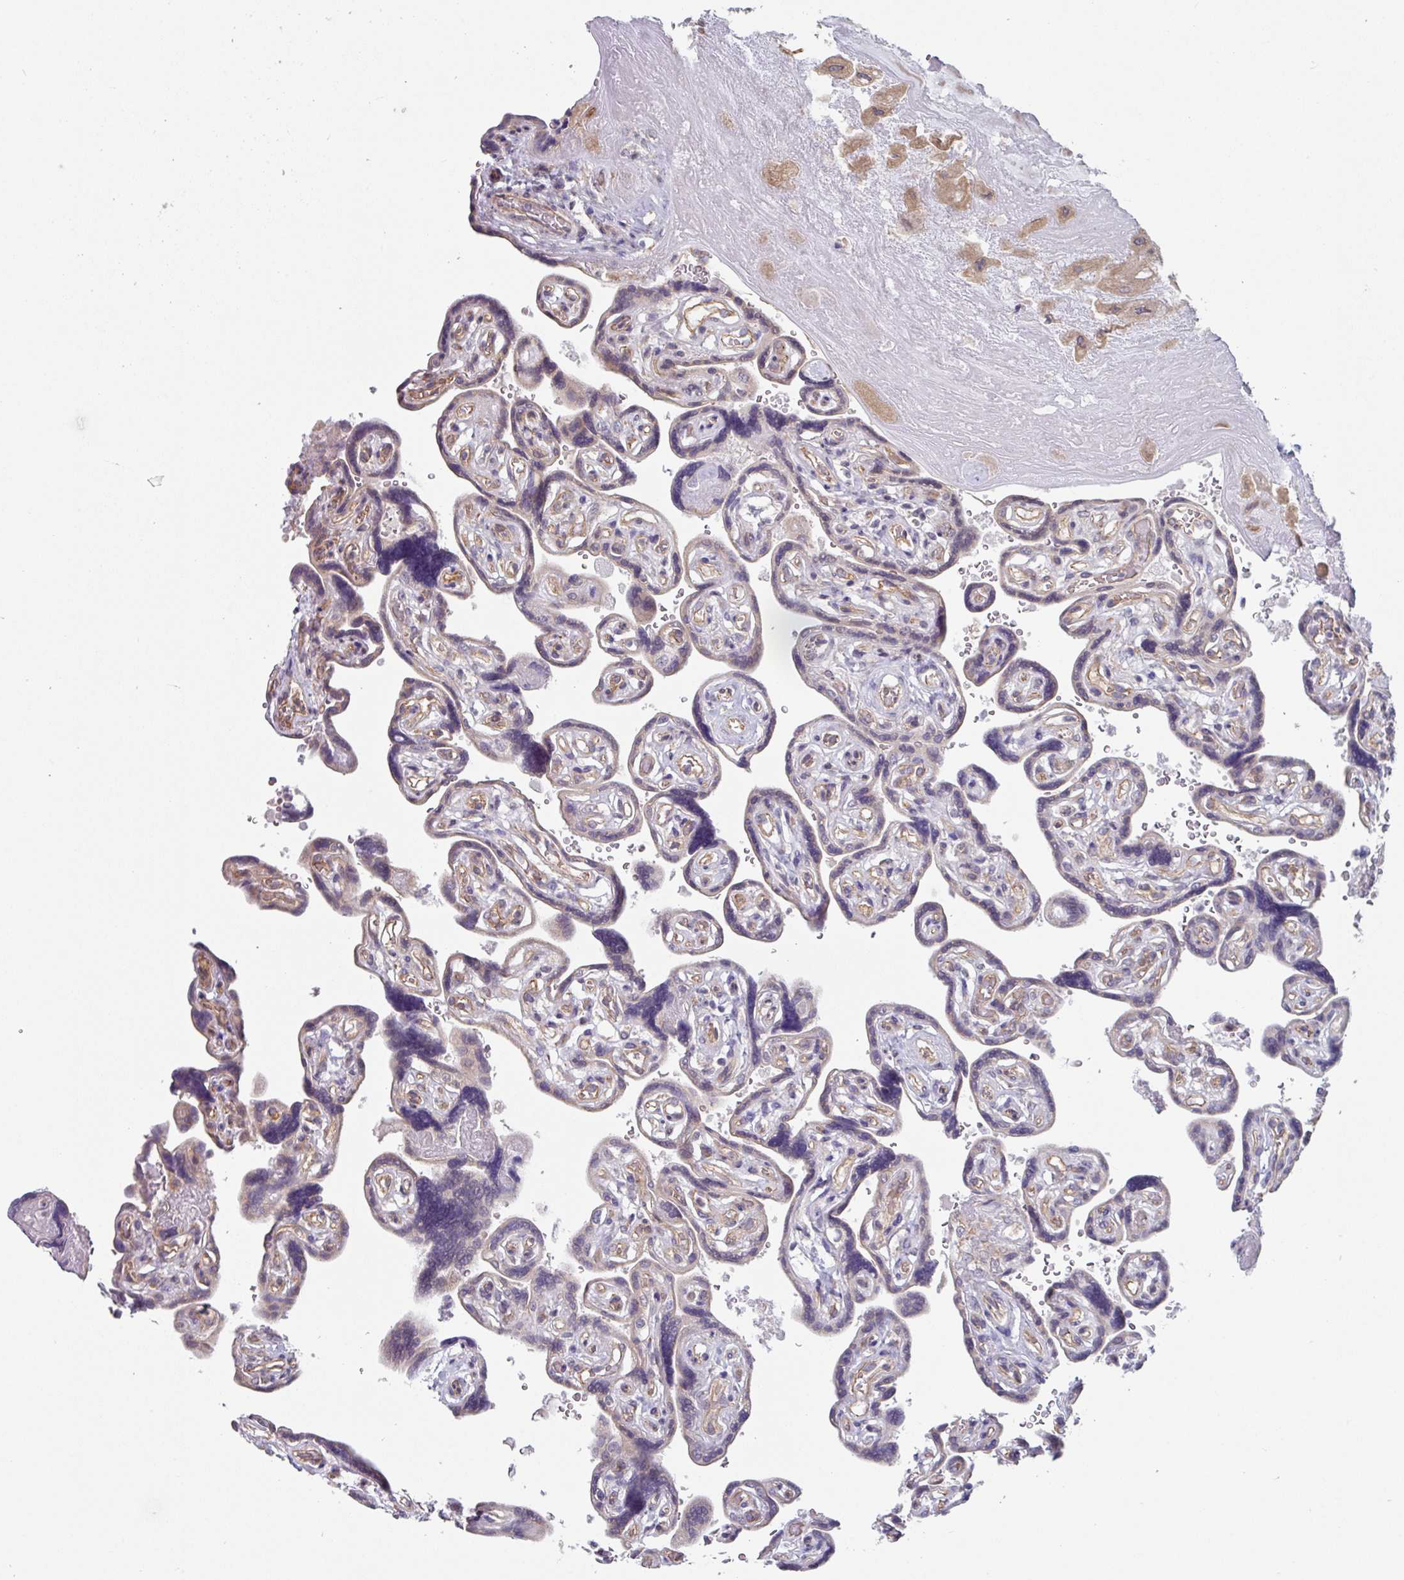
{"staining": {"intensity": "weak", "quantity": "25%-75%", "location": "nuclear"}, "tissue": "placenta", "cell_type": "Trophoblastic cells", "image_type": "normal", "snomed": [{"axis": "morphology", "description": "Normal tissue, NOS"}, {"axis": "topography", "description": "Placenta"}], "caption": "Weak nuclear staining for a protein is appreciated in about 25%-75% of trophoblastic cells of benign placenta using immunohistochemistry.", "gene": "TMED5", "patient": {"sex": "female", "age": 32}}